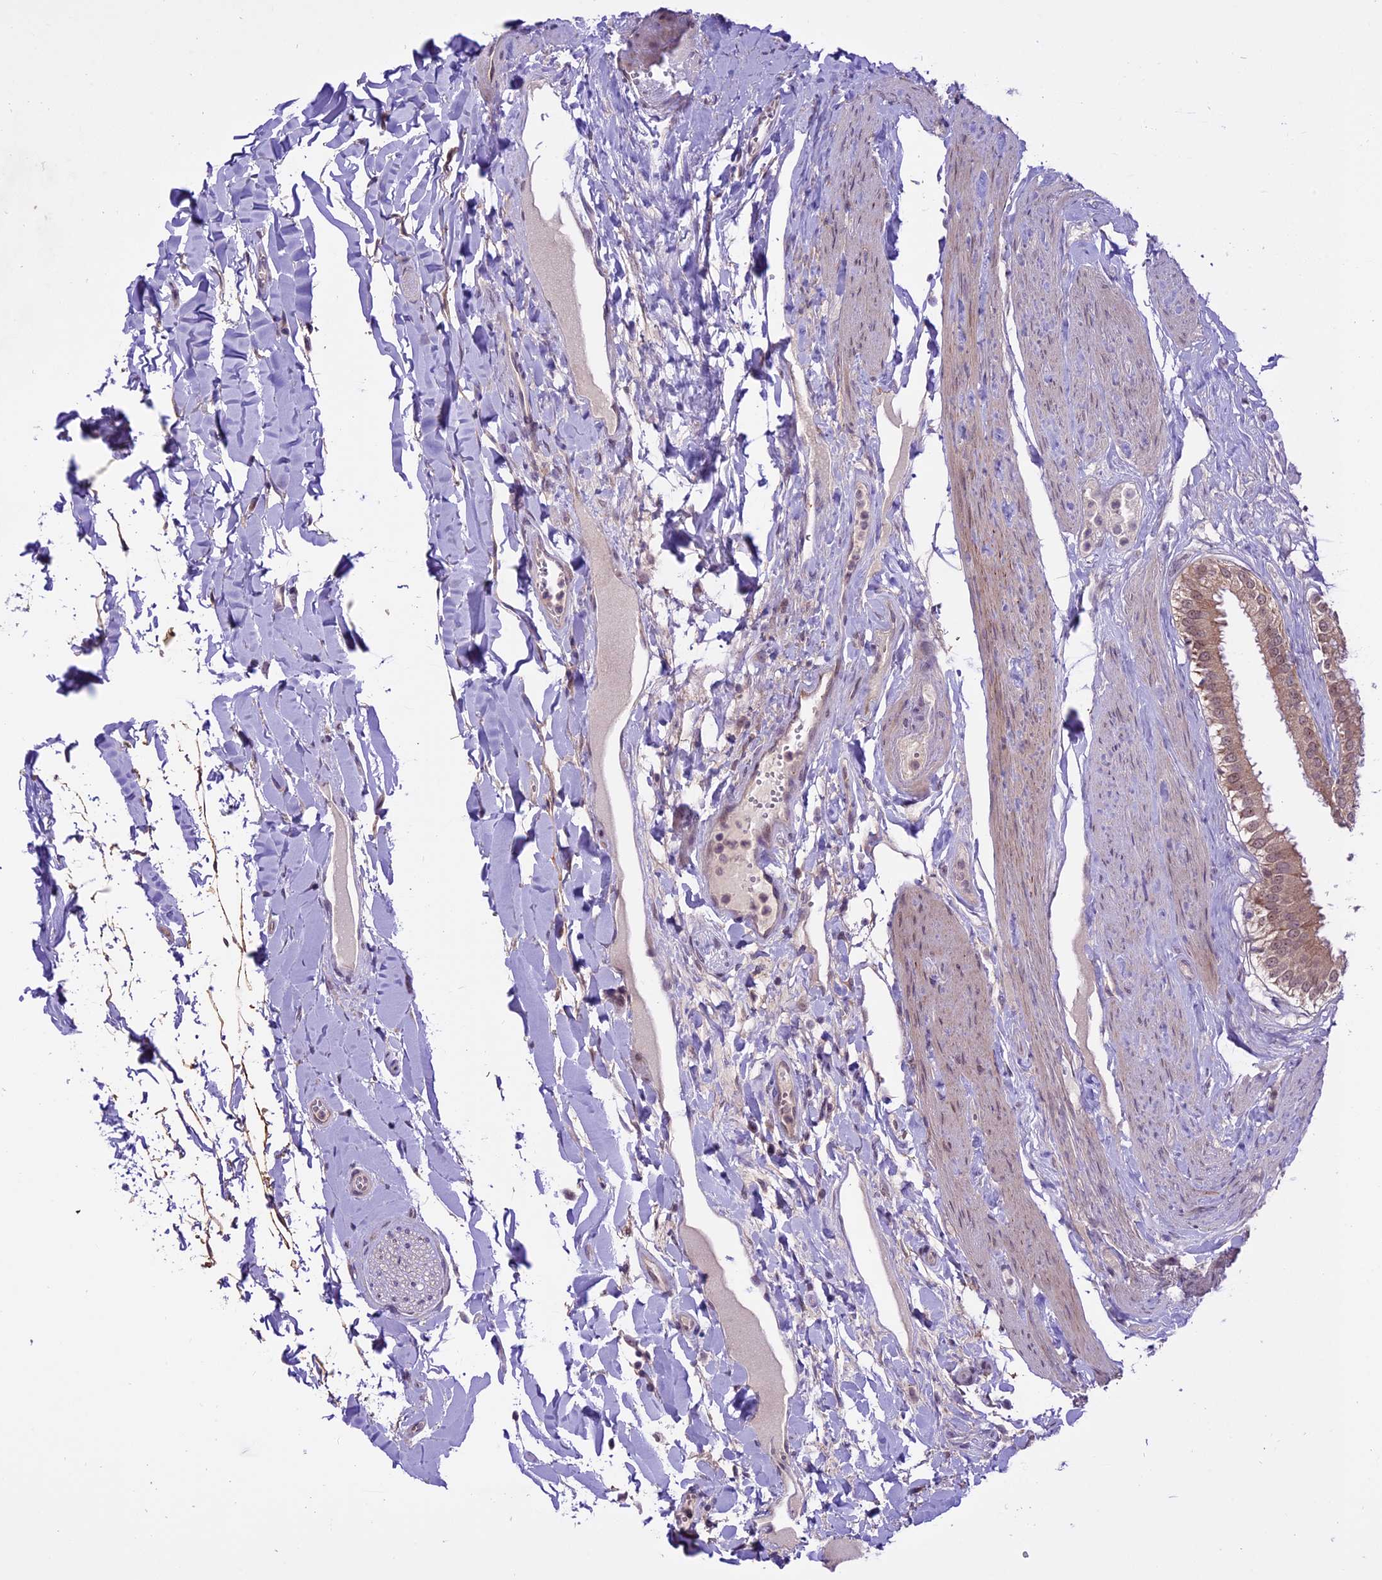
{"staining": {"intensity": "moderate", "quantity": ">75%", "location": "cytoplasmic/membranous,nuclear"}, "tissue": "gallbladder", "cell_type": "Glandular cells", "image_type": "normal", "snomed": [{"axis": "morphology", "description": "Normal tissue, NOS"}, {"axis": "topography", "description": "Gallbladder"}], "caption": "The histopathology image reveals immunohistochemical staining of unremarkable gallbladder. There is moderate cytoplasmic/membranous,nuclear staining is identified in approximately >75% of glandular cells.", "gene": "SPRED1", "patient": {"sex": "female", "age": 61}}